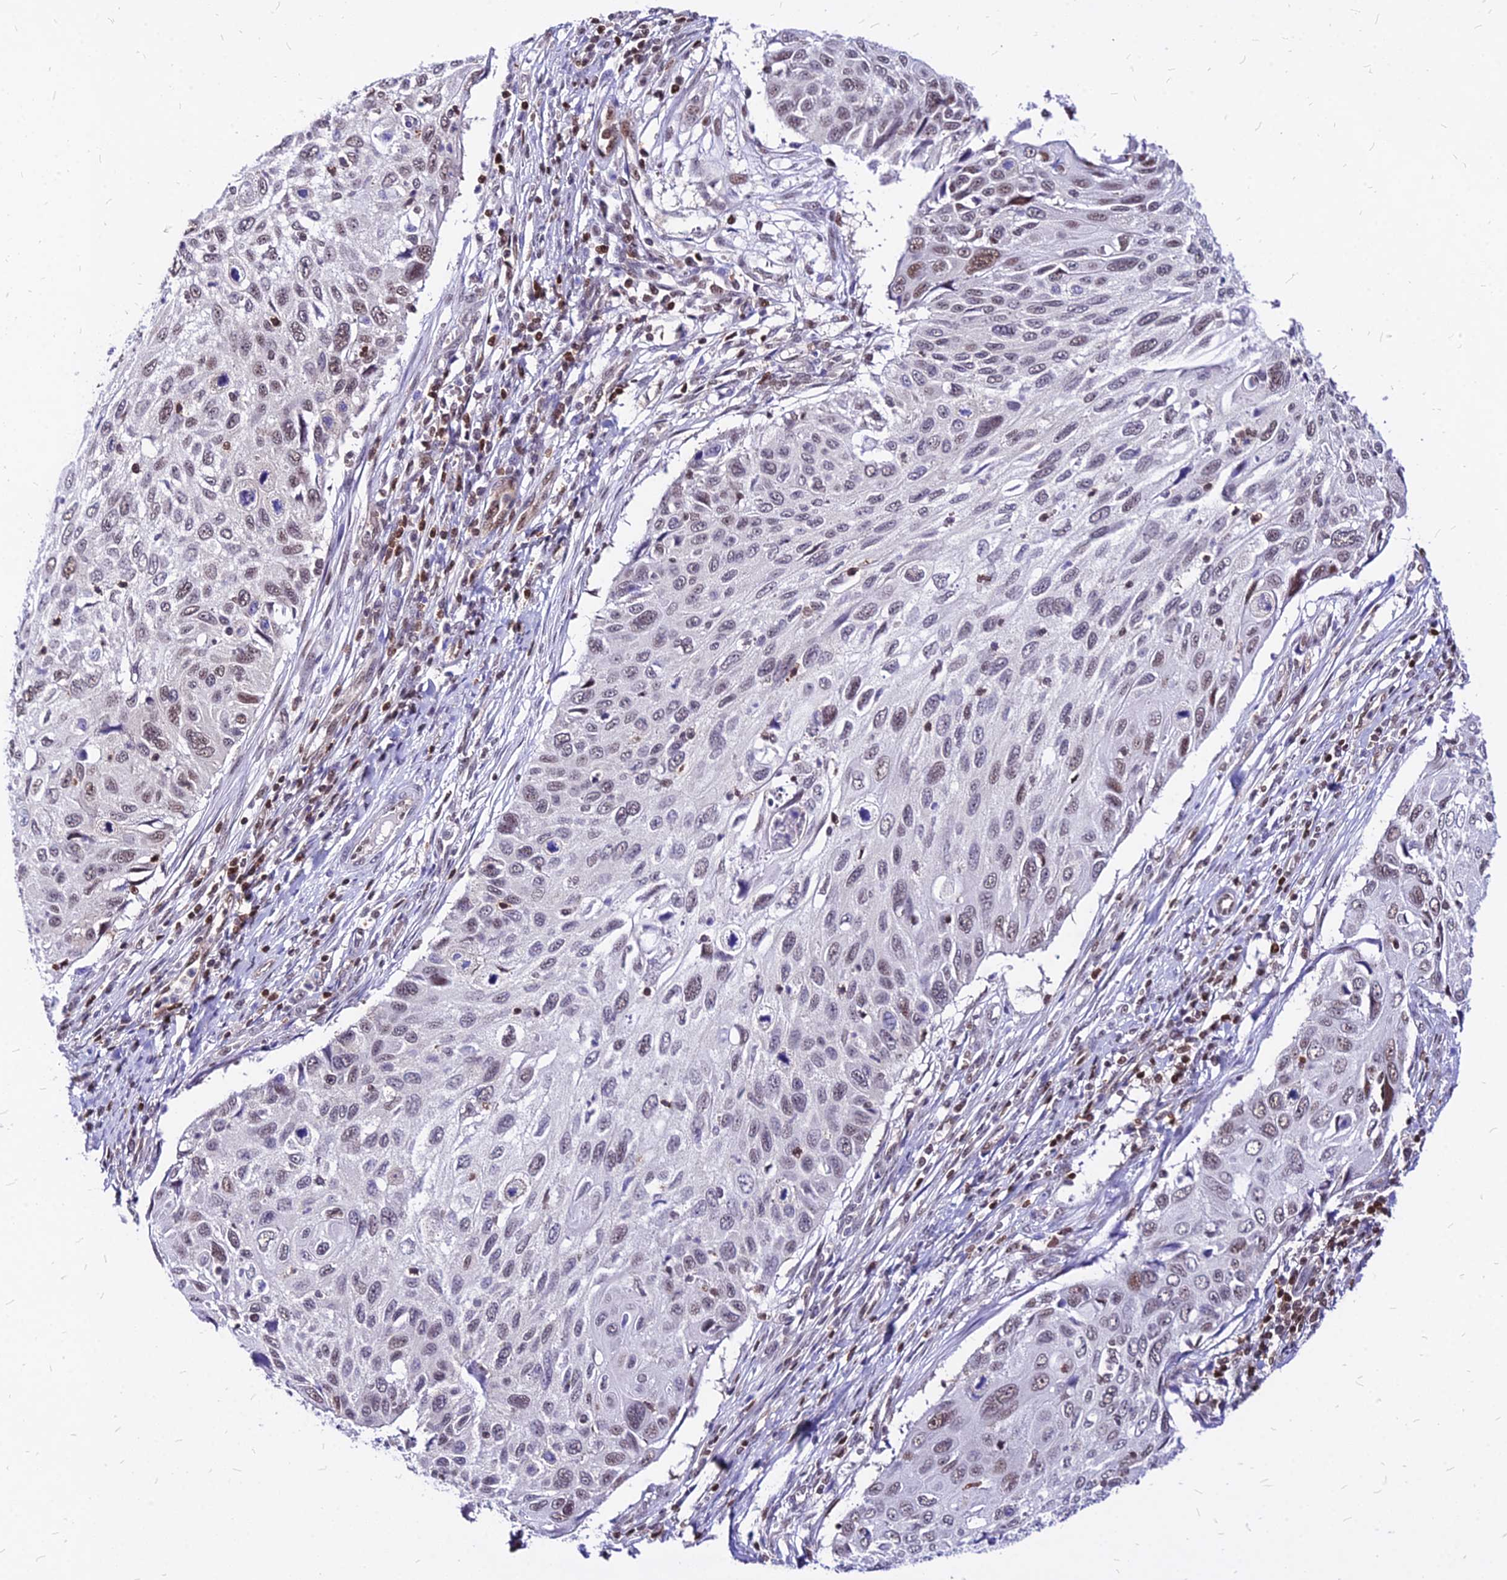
{"staining": {"intensity": "moderate", "quantity": "<25%", "location": "nuclear"}, "tissue": "cervical cancer", "cell_type": "Tumor cells", "image_type": "cancer", "snomed": [{"axis": "morphology", "description": "Squamous cell carcinoma, NOS"}, {"axis": "topography", "description": "Cervix"}], "caption": "This micrograph exhibits immunohistochemistry (IHC) staining of cervical cancer, with low moderate nuclear expression in about <25% of tumor cells.", "gene": "PAXX", "patient": {"sex": "female", "age": 70}}